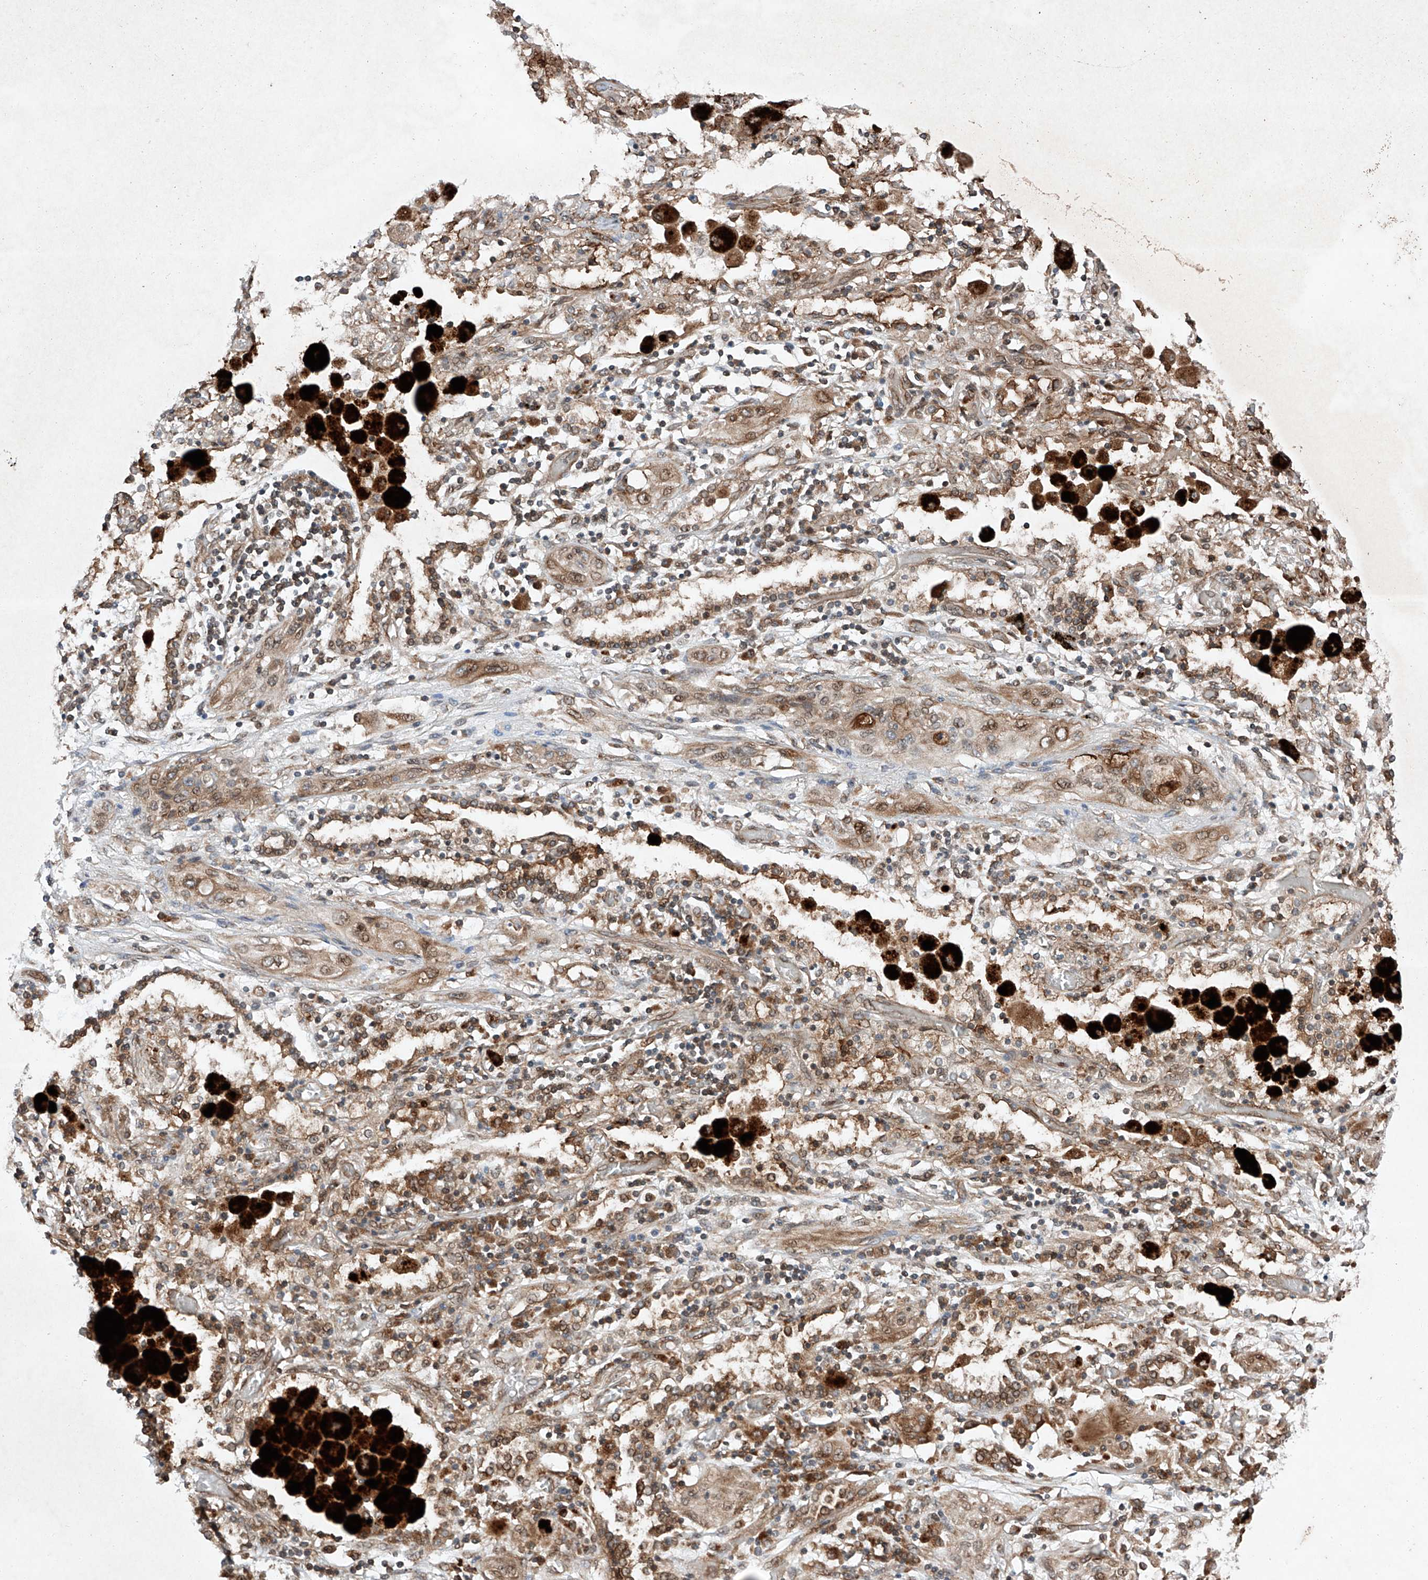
{"staining": {"intensity": "moderate", "quantity": "<25%", "location": "cytoplasmic/membranous,nuclear"}, "tissue": "lung cancer", "cell_type": "Tumor cells", "image_type": "cancer", "snomed": [{"axis": "morphology", "description": "Squamous cell carcinoma, NOS"}, {"axis": "topography", "description": "Lung"}], "caption": "An immunohistochemistry micrograph of neoplastic tissue is shown. Protein staining in brown shows moderate cytoplasmic/membranous and nuclear positivity in lung squamous cell carcinoma within tumor cells.", "gene": "ZFP28", "patient": {"sex": "female", "age": 47}}